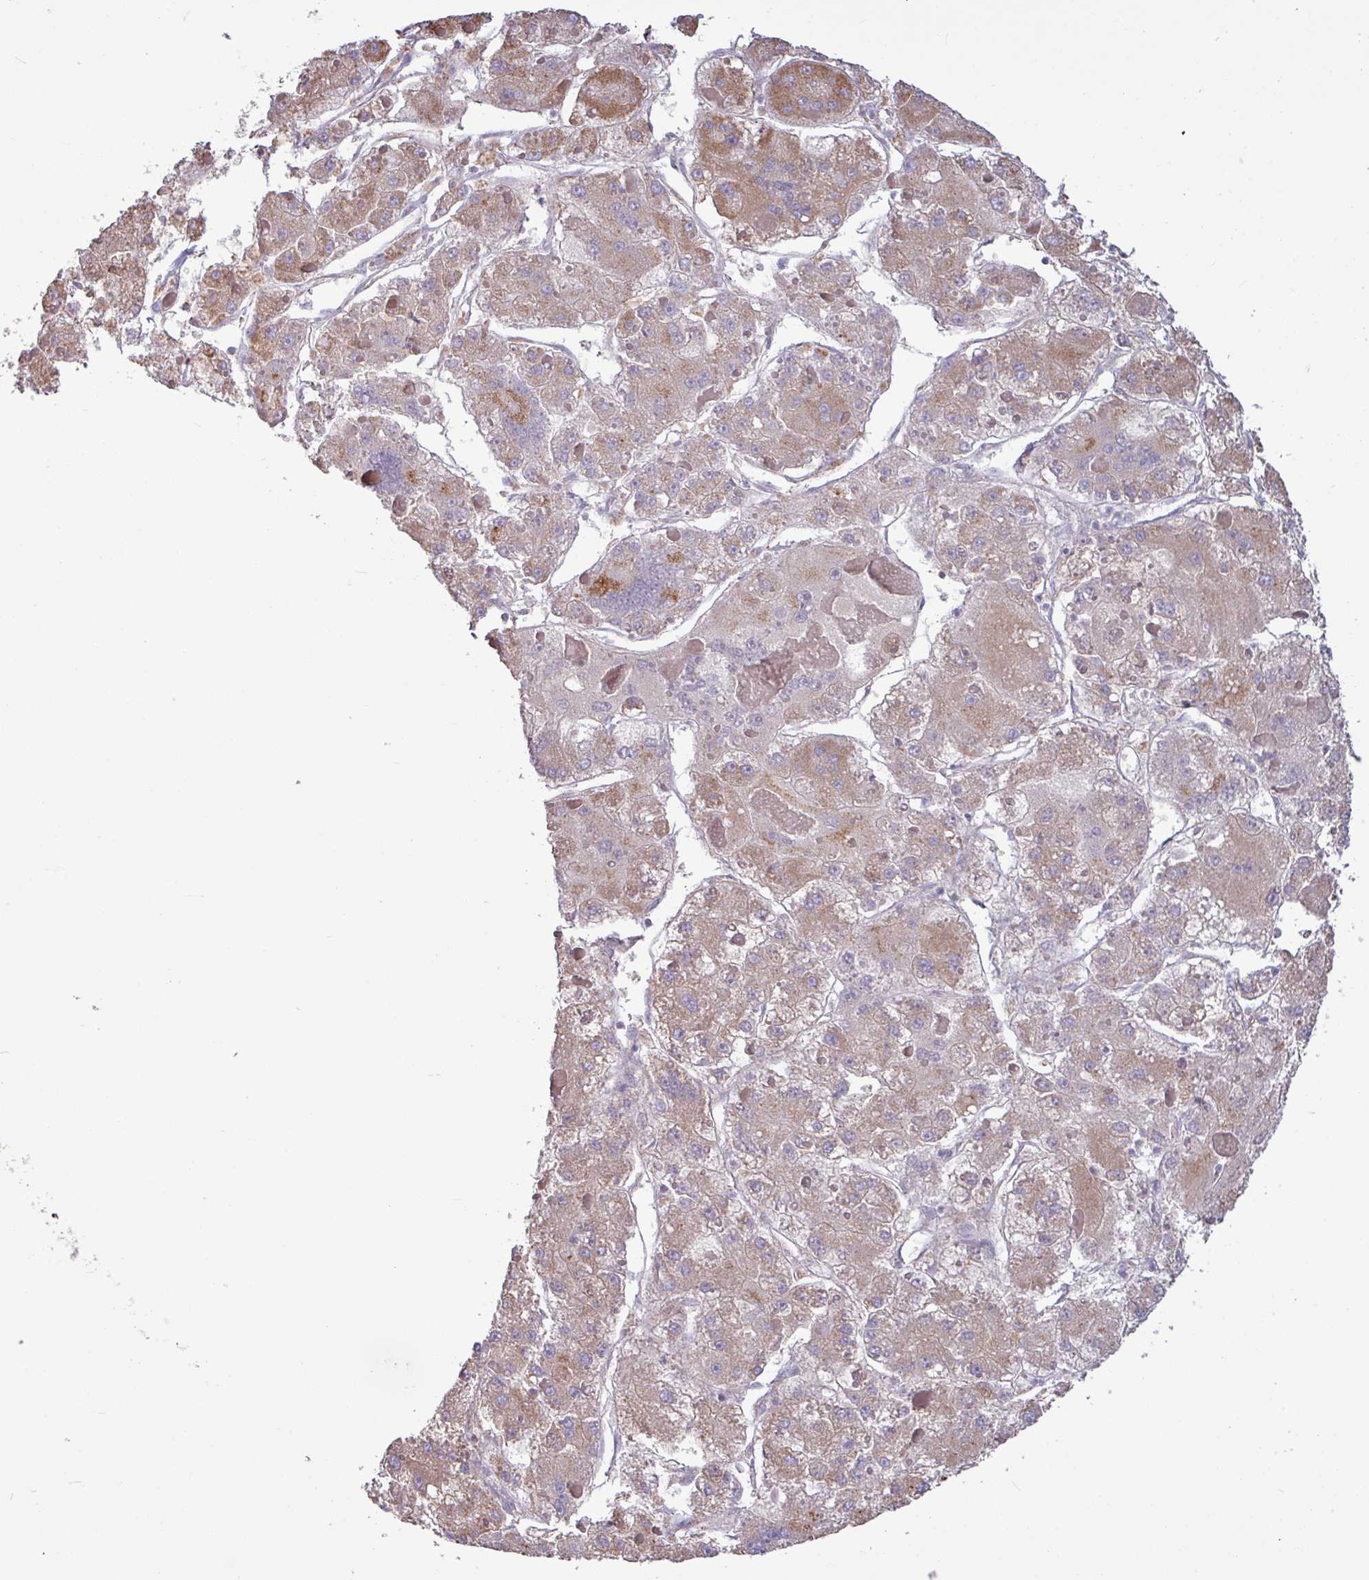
{"staining": {"intensity": "weak", "quantity": ">75%", "location": "cytoplasmic/membranous"}, "tissue": "liver cancer", "cell_type": "Tumor cells", "image_type": "cancer", "snomed": [{"axis": "morphology", "description": "Carcinoma, Hepatocellular, NOS"}, {"axis": "topography", "description": "Liver"}], "caption": "DAB (3,3'-diaminobenzidine) immunohistochemical staining of hepatocellular carcinoma (liver) displays weak cytoplasmic/membranous protein staining in about >75% of tumor cells.", "gene": "PPM1J", "patient": {"sex": "female", "age": 73}}